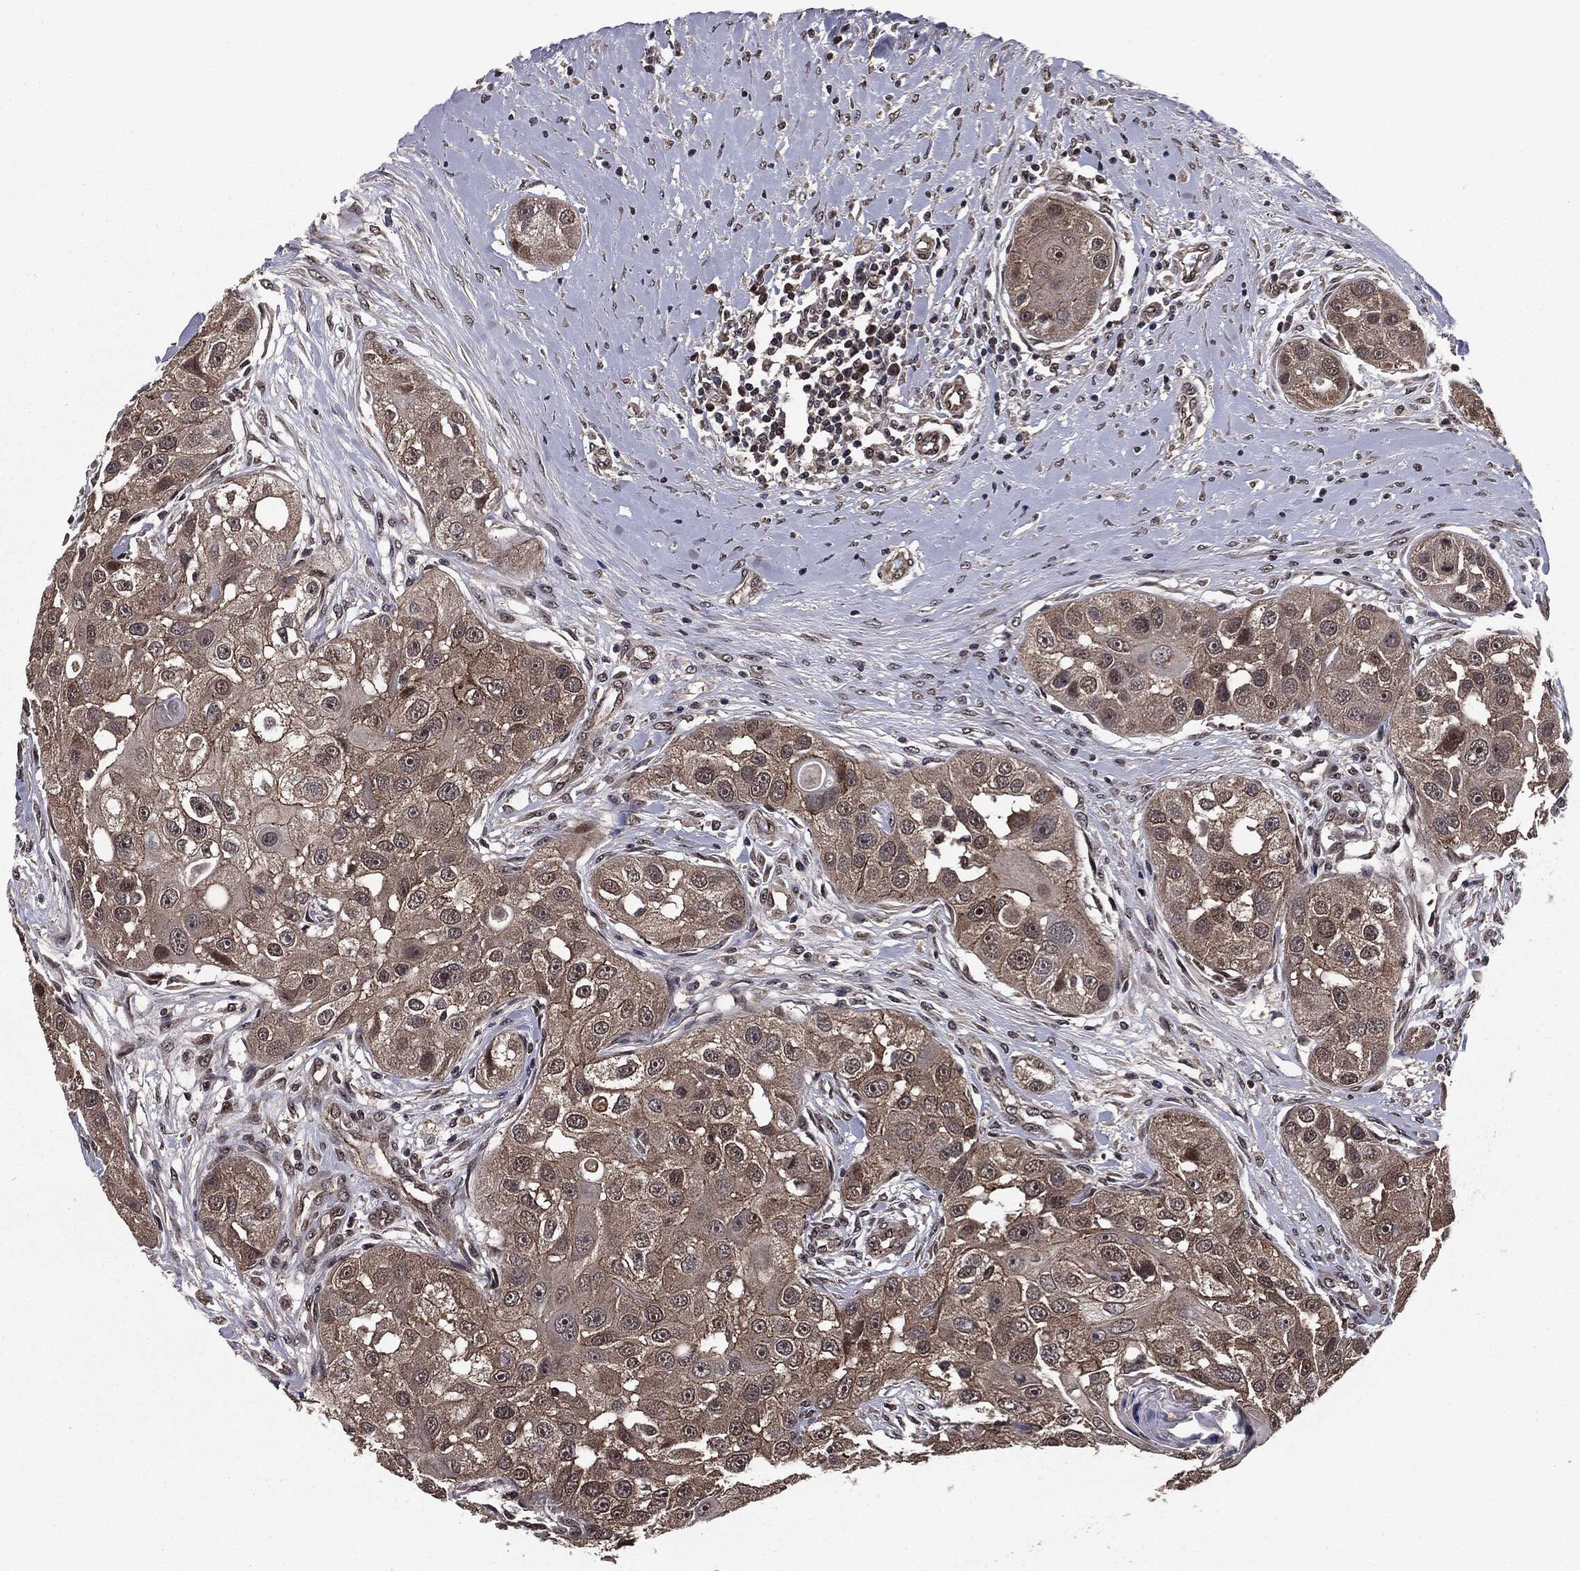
{"staining": {"intensity": "moderate", "quantity": "<25%", "location": "cytoplasmic/membranous"}, "tissue": "head and neck cancer", "cell_type": "Tumor cells", "image_type": "cancer", "snomed": [{"axis": "morphology", "description": "Normal tissue, NOS"}, {"axis": "morphology", "description": "Squamous cell carcinoma, NOS"}, {"axis": "topography", "description": "Skeletal muscle"}, {"axis": "topography", "description": "Head-Neck"}], "caption": "Human squamous cell carcinoma (head and neck) stained for a protein (brown) reveals moderate cytoplasmic/membranous positive staining in about <25% of tumor cells.", "gene": "PTPA", "patient": {"sex": "male", "age": 51}}